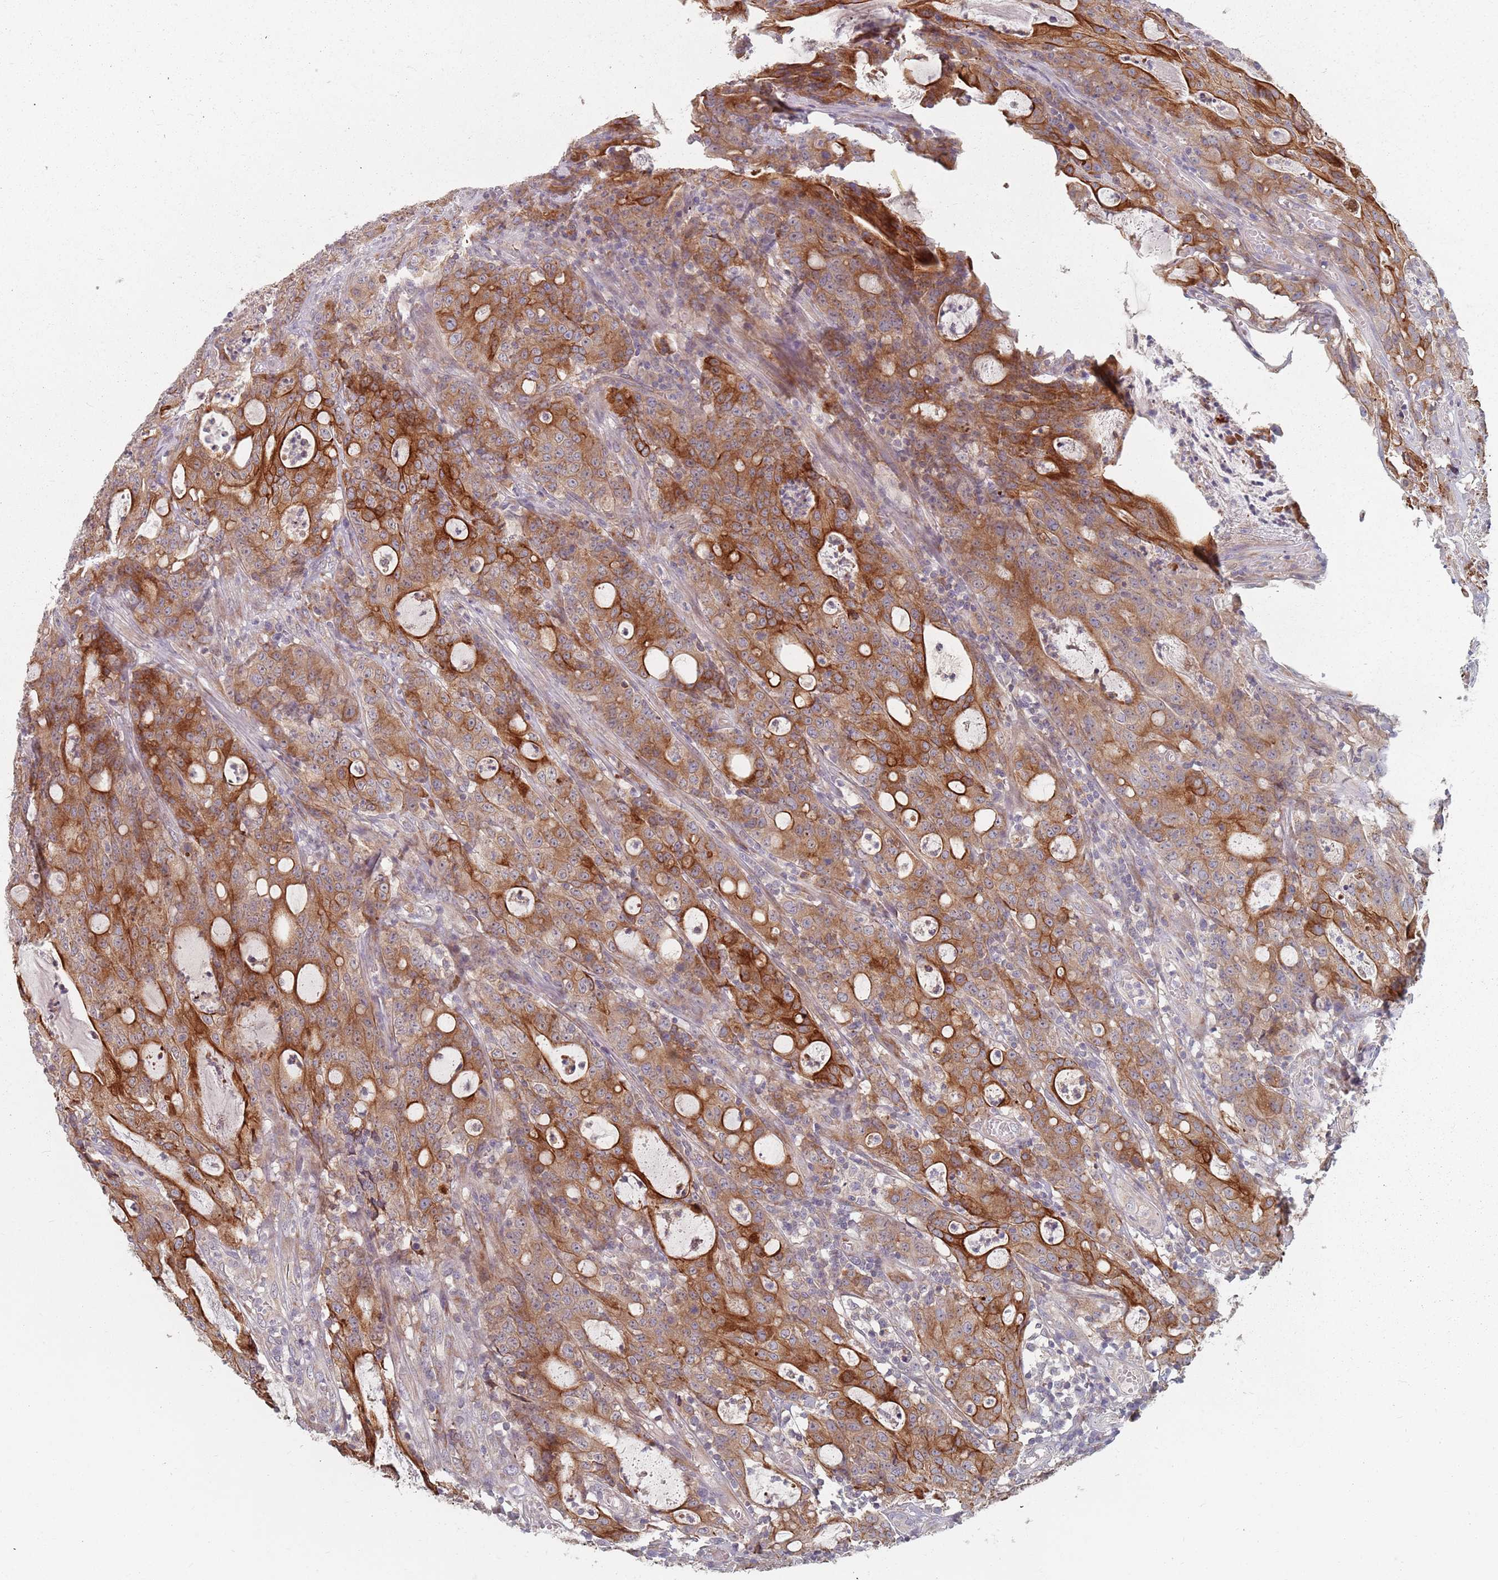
{"staining": {"intensity": "moderate", "quantity": ">75%", "location": "cytoplasmic/membranous"}, "tissue": "colorectal cancer", "cell_type": "Tumor cells", "image_type": "cancer", "snomed": [{"axis": "morphology", "description": "Adenocarcinoma, NOS"}, {"axis": "topography", "description": "Colon"}], "caption": "This image reveals IHC staining of adenocarcinoma (colorectal), with medium moderate cytoplasmic/membranous expression in about >75% of tumor cells.", "gene": "ADAL", "patient": {"sex": "male", "age": 83}}